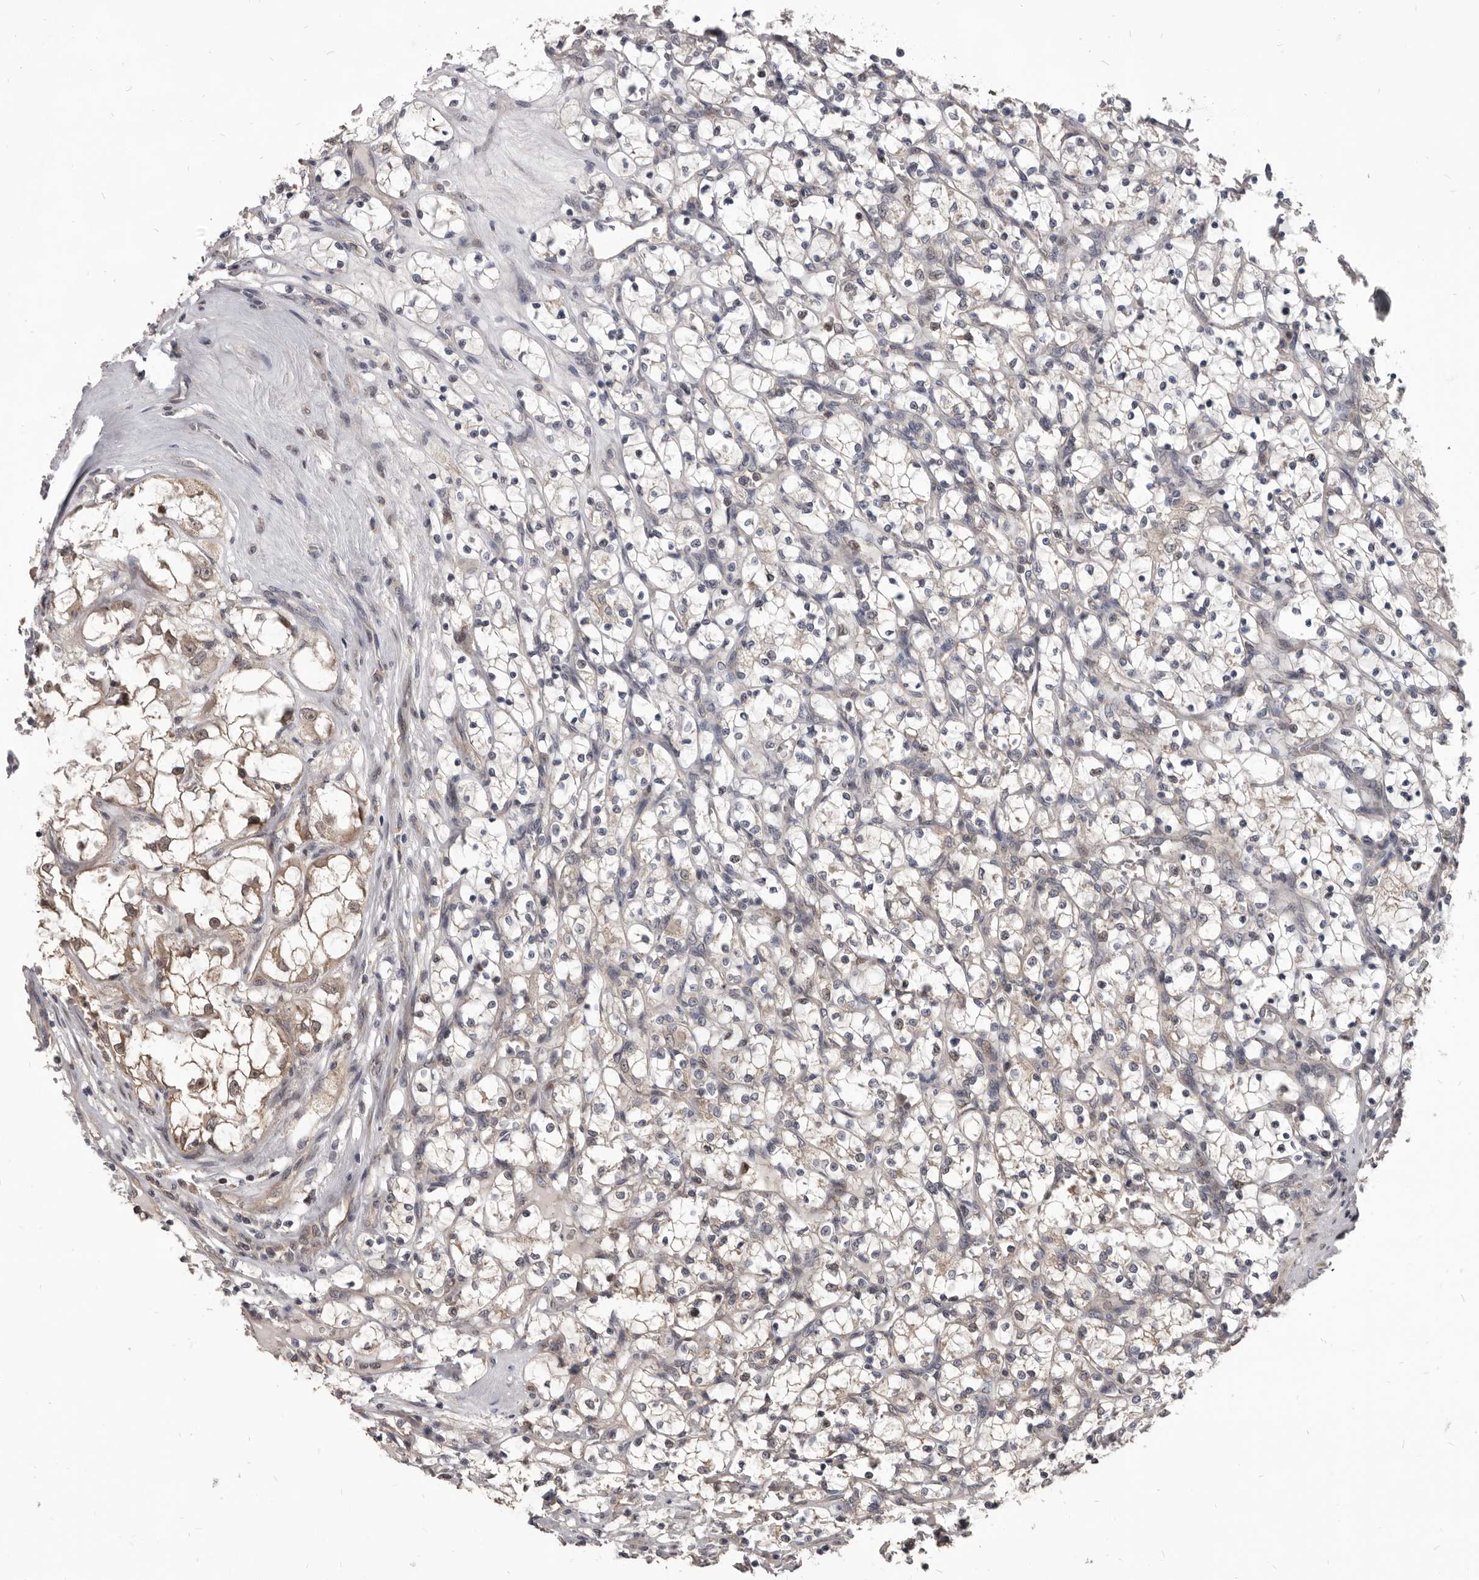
{"staining": {"intensity": "weak", "quantity": "<25%", "location": "cytoplasmic/membranous"}, "tissue": "renal cancer", "cell_type": "Tumor cells", "image_type": "cancer", "snomed": [{"axis": "morphology", "description": "Adenocarcinoma, NOS"}, {"axis": "topography", "description": "Kidney"}], "caption": "The IHC photomicrograph has no significant staining in tumor cells of renal cancer tissue.", "gene": "MAP3K14", "patient": {"sex": "female", "age": 69}}